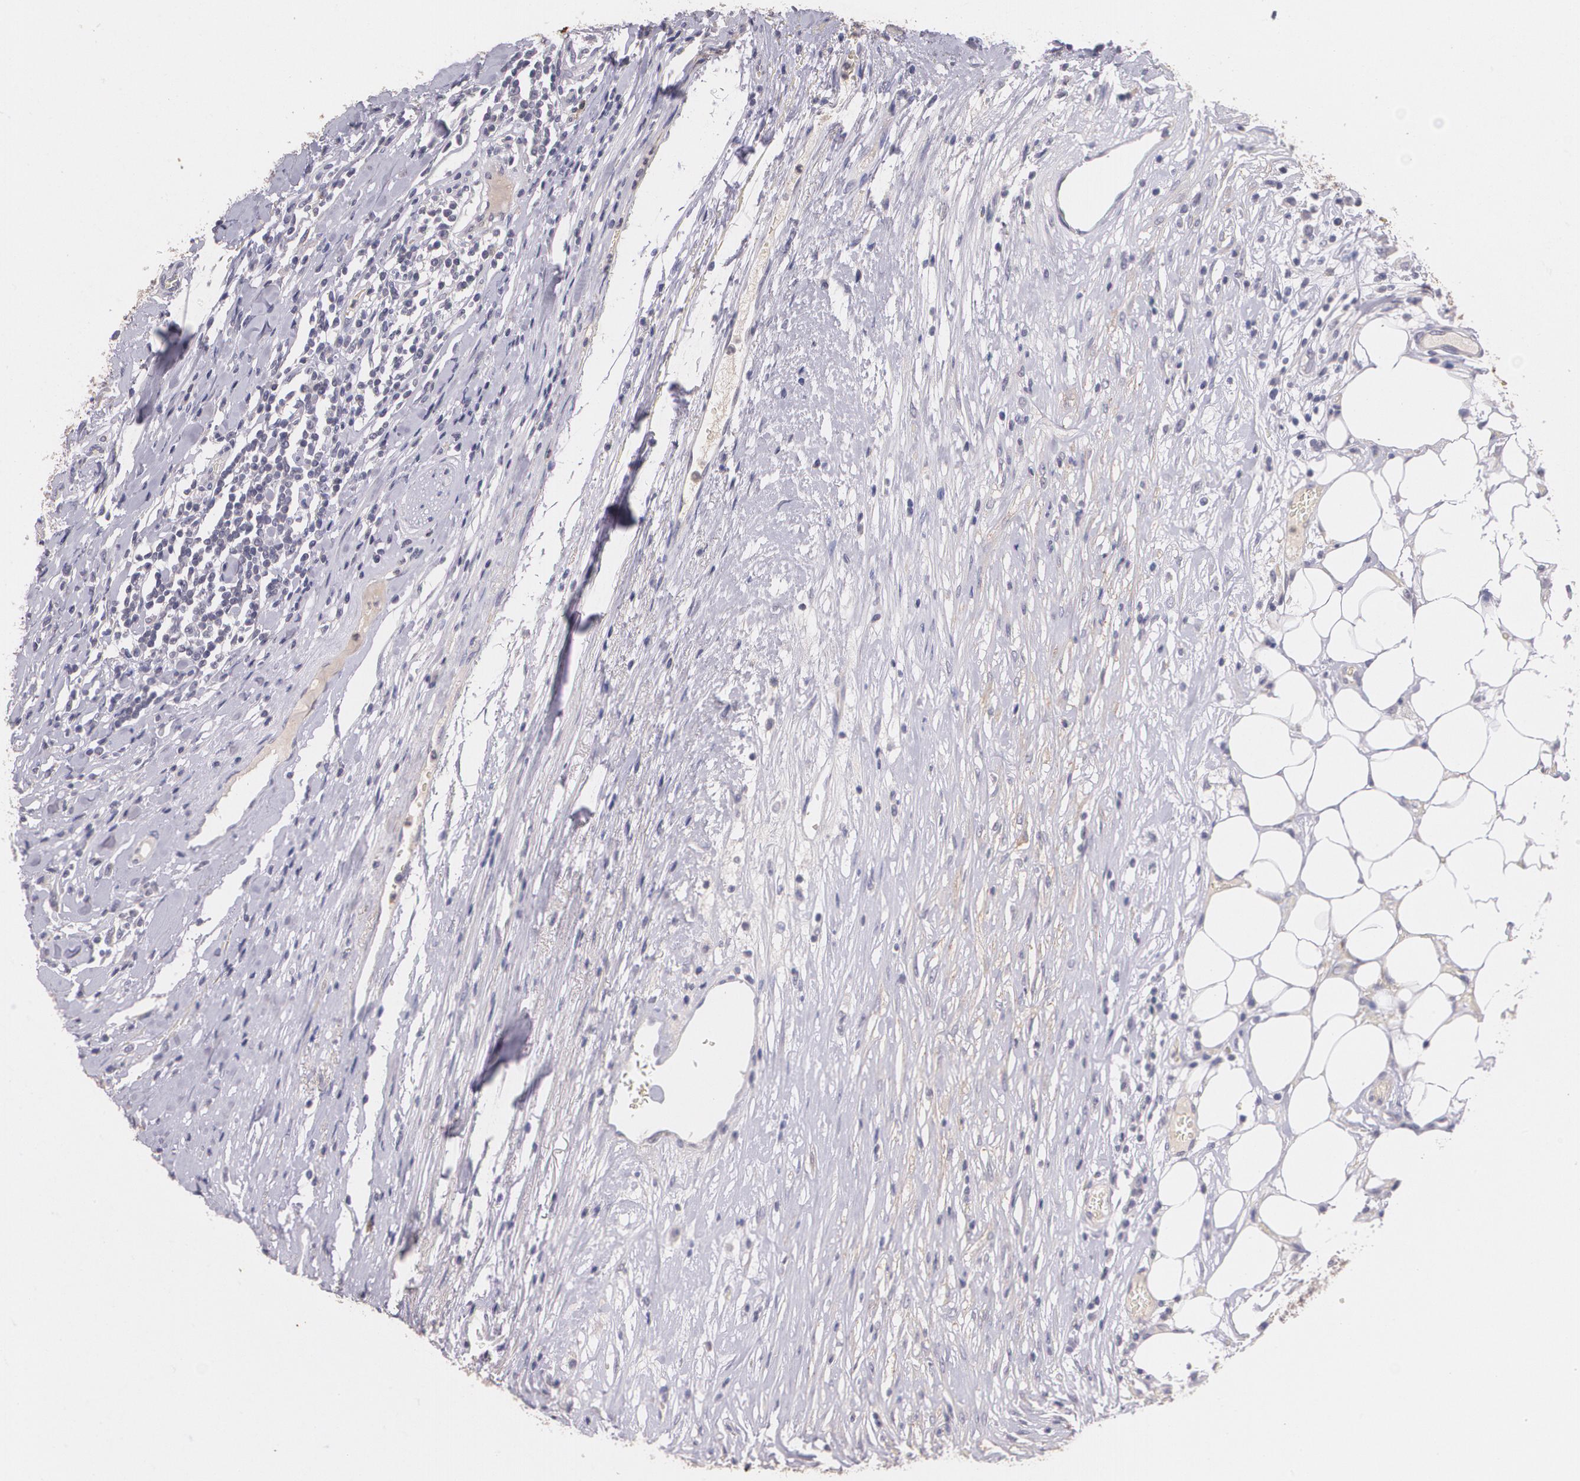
{"staining": {"intensity": "negative", "quantity": "none", "location": "none"}, "tissue": "colorectal cancer", "cell_type": "Tumor cells", "image_type": "cancer", "snomed": [{"axis": "morphology", "description": "Adenocarcinoma, NOS"}, {"axis": "topography", "description": "Colon"}], "caption": "Tumor cells are negative for brown protein staining in adenocarcinoma (colorectal).", "gene": "TM4SF1", "patient": {"sex": "female", "age": 53}}